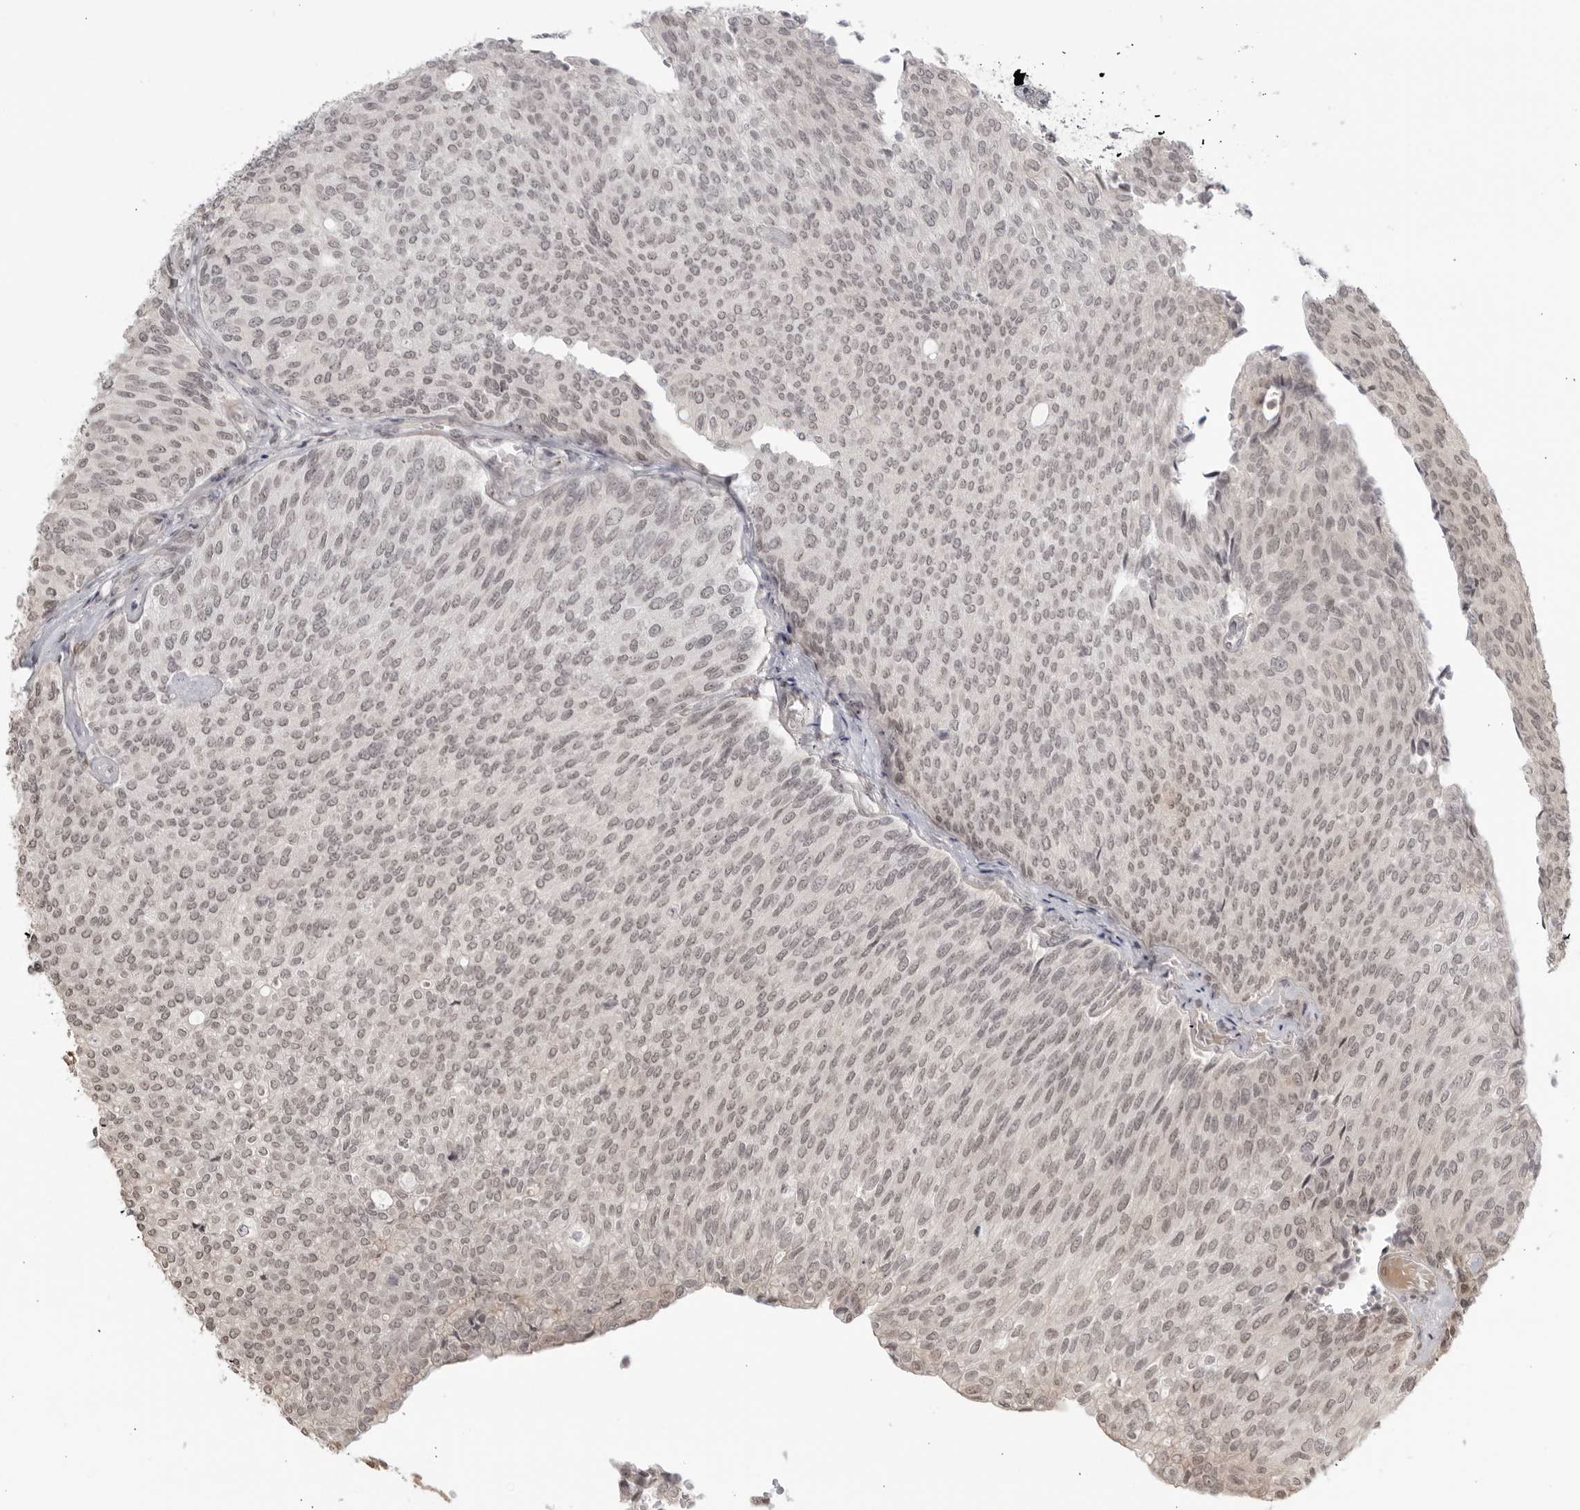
{"staining": {"intensity": "negative", "quantity": "none", "location": "none"}, "tissue": "urothelial cancer", "cell_type": "Tumor cells", "image_type": "cancer", "snomed": [{"axis": "morphology", "description": "Urothelial carcinoma, Low grade"}, {"axis": "topography", "description": "Urinary bladder"}], "caption": "Immunohistochemistry (IHC) micrograph of neoplastic tissue: human urothelial cancer stained with DAB (3,3'-diaminobenzidine) demonstrates no significant protein expression in tumor cells.", "gene": "TCF21", "patient": {"sex": "female", "age": 79}}